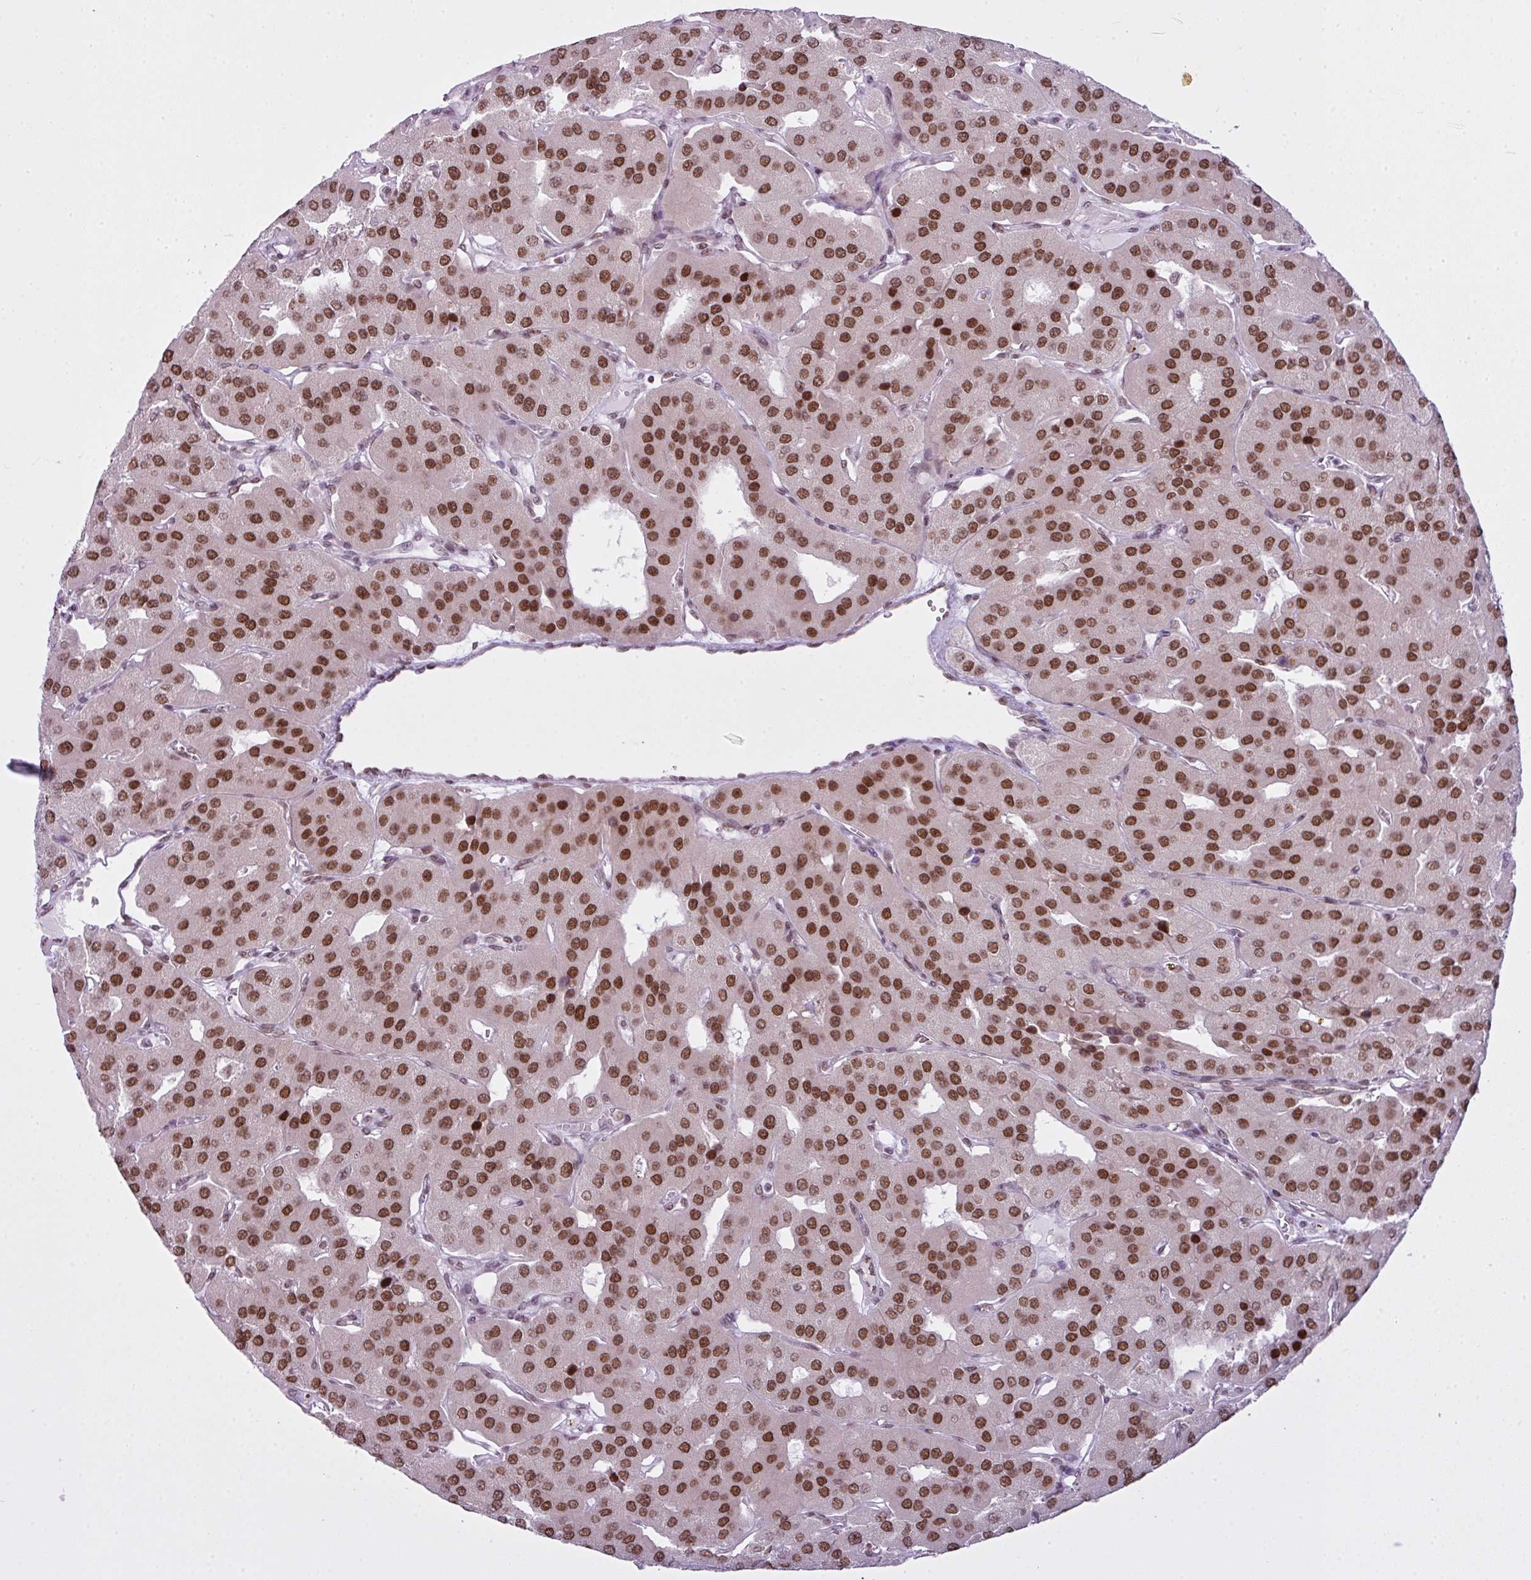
{"staining": {"intensity": "moderate", "quantity": ">75%", "location": "nuclear"}, "tissue": "parathyroid gland", "cell_type": "Glandular cells", "image_type": "normal", "snomed": [{"axis": "morphology", "description": "Normal tissue, NOS"}, {"axis": "morphology", "description": "Adenoma, NOS"}, {"axis": "topography", "description": "Parathyroid gland"}], "caption": "Moderate nuclear staining is present in about >75% of glandular cells in benign parathyroid gland.", "gene": "ARL6IP4", "patient": {"sex": "female", "age": 86}}